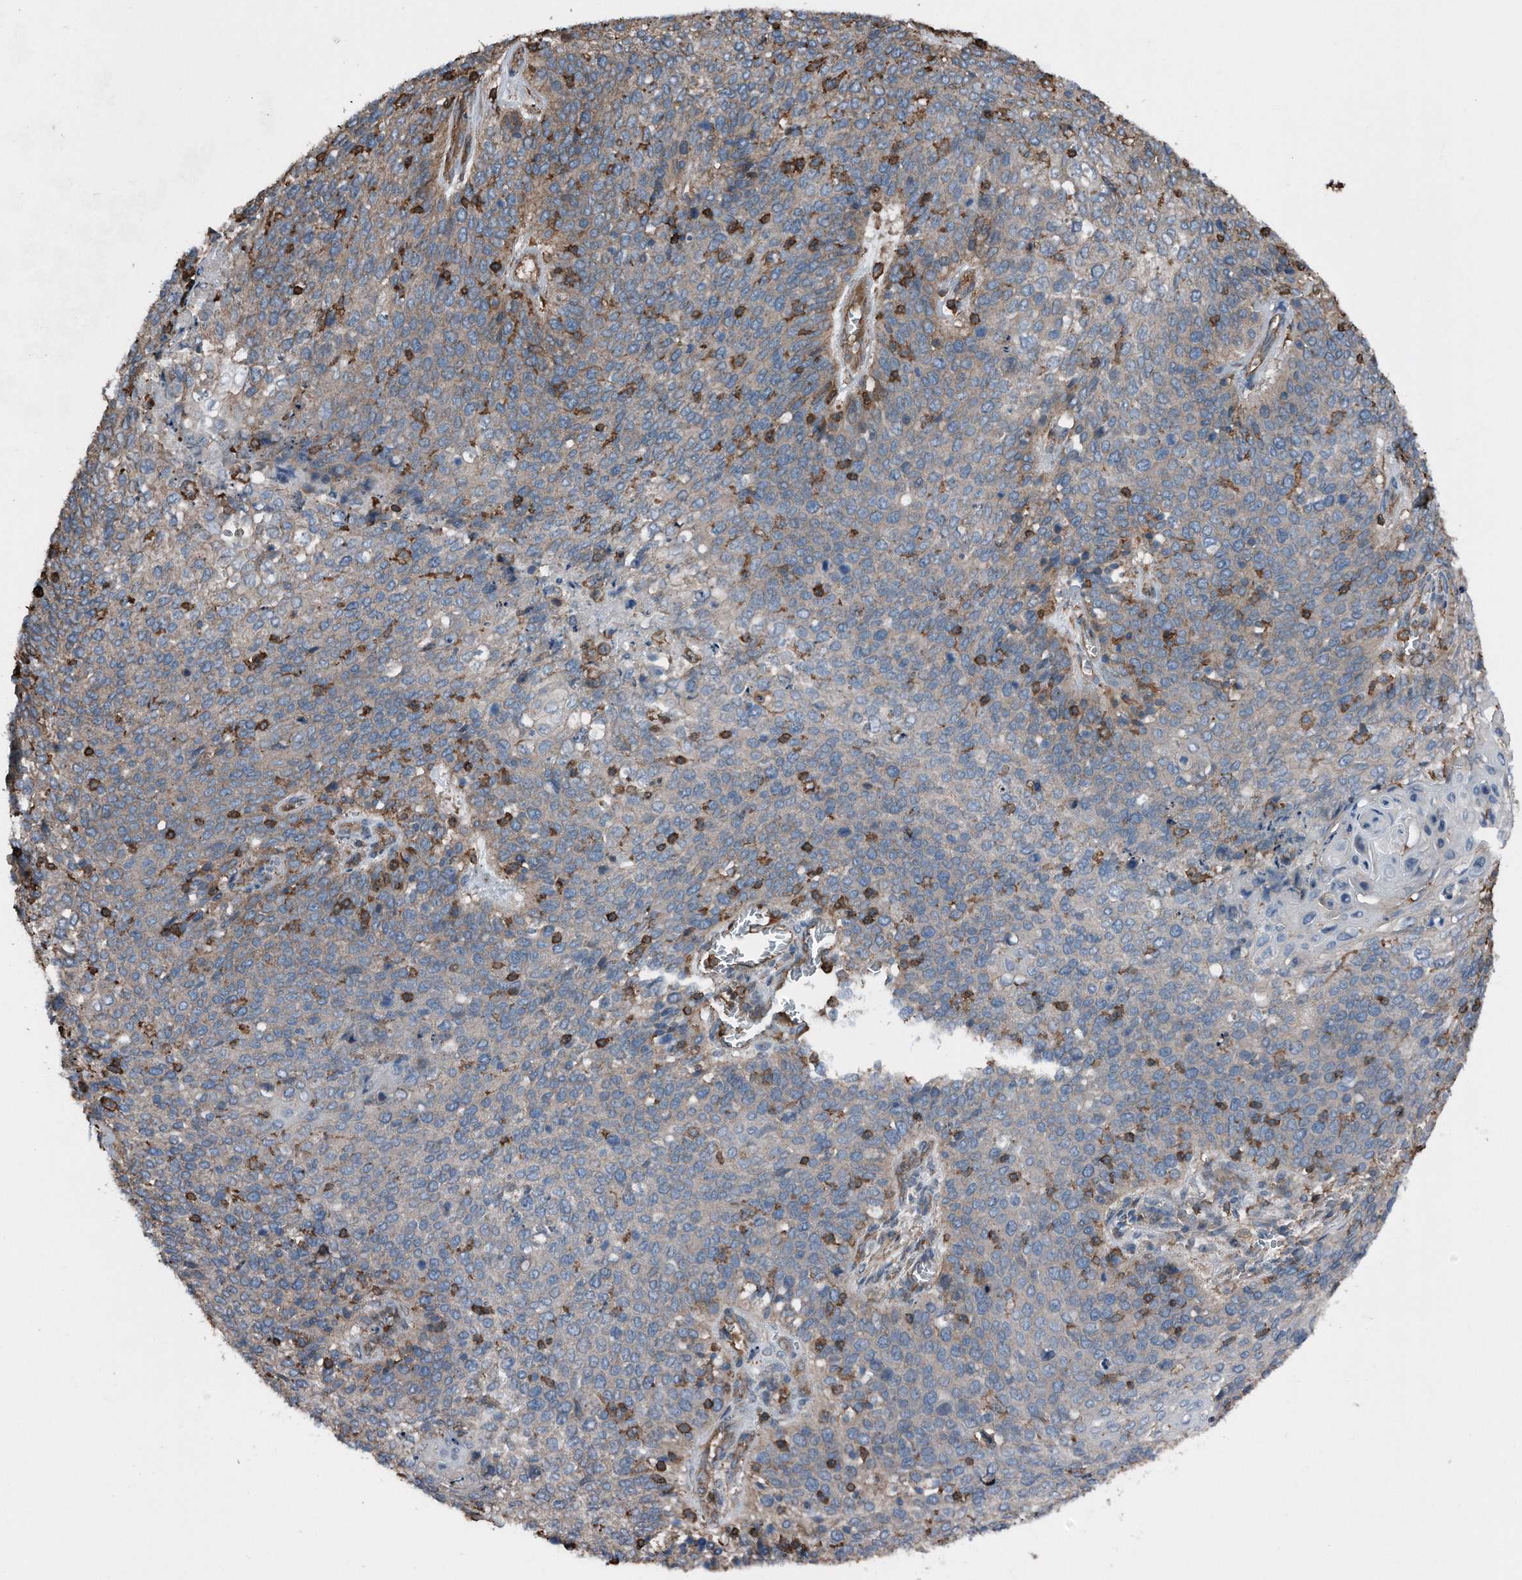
{"staining": {"intensity": "weak", "quantity": ">75%", "location": "cytoplasmic/membranous"}, "tissue": "cervical cancer", "cell_type": "Tumor cells", "image_type": "cancer", "snomed": [{"axis": "morphology", "description": "Squamous cell carcinoma, NOS"}, {"axis": "topography", "description": "Cervix"}], "caption": "Immunohistochemistry image of human squamous cell carcinoma (cervical) stained for a protein (brown), which reveals low levels of weak cytoplasmic/membranous positivity in about >75% of tumor cells.", "gene": "RSPO3", "patient": {"sex": "female", "age": 39}}